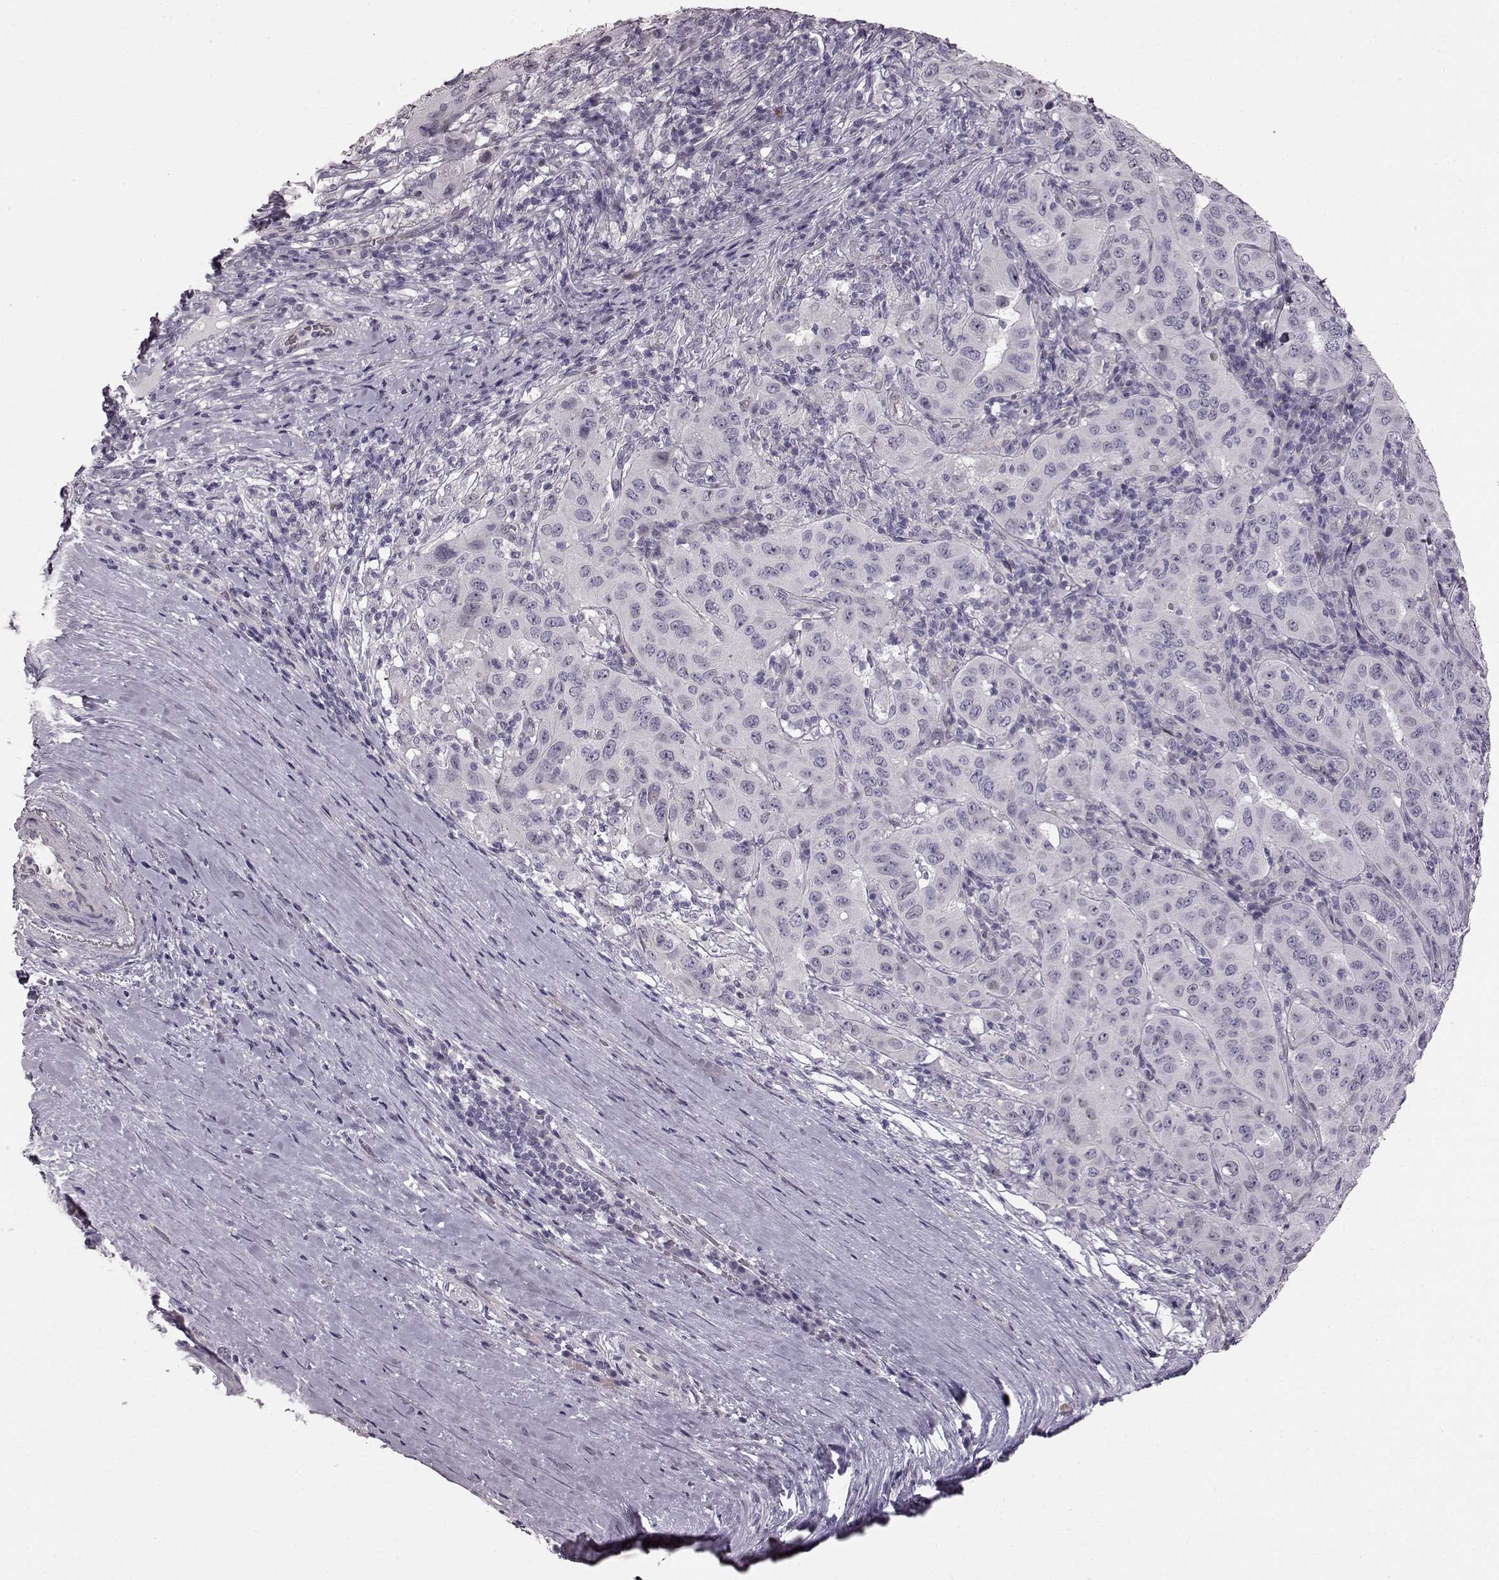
{"staining": {"intensity": "negative", "quantity": "none", "location": "none"}, "tissue": "pancreatic cancer", "cell_type": "Tumor cells", "image_type": "cancer", "snomed": [{"axis": "morphology", "description": "Adenocarcinoma, NOS"}, {"axis": "topography", "description": "Pancreas"}], "caption": "This is a photomicrograph of immunohistochemistry (IHC) staining of pancreatic cancer, which shows no staining in tumor cells.", "gene": "TCHHL1", "patient": {"sex": "male", "age": 63}}